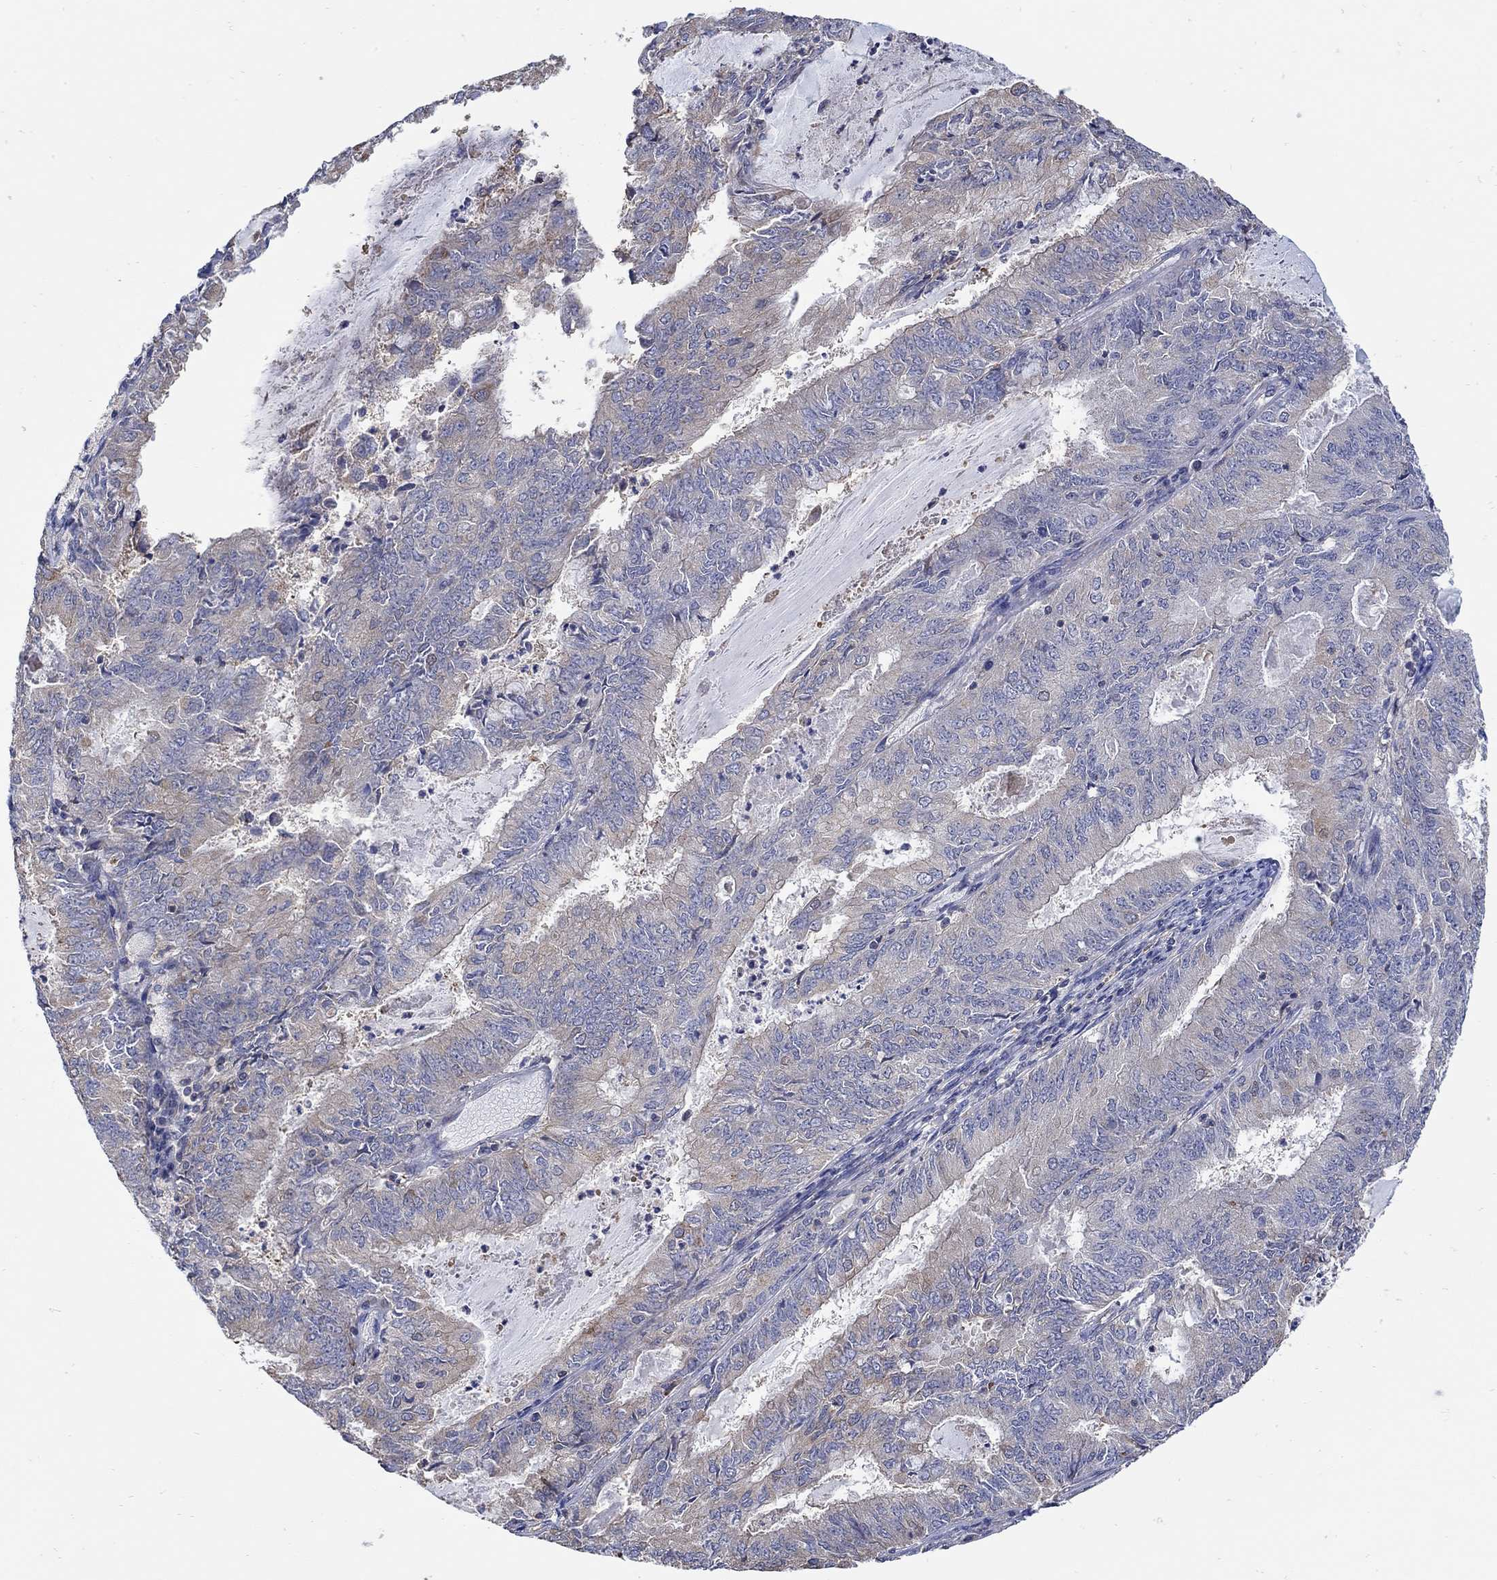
{"staining": {"intensity": "negative", "quantity": "none", "location": "none"}, "tissue": "endometrial cancer", "cell_type": "Tumor cells", "image_type": "cancer", "snomed": [{"axis": "morphology", "description": "Adenocarcinoma, NOS"}, {"axis": "topography", "description": "Endometrium"}], "caption": "Adenocarcinoma (endometrial) was stained to show a protein in brown. There is no significant positivity in tumor cells. The staining is performed using DAB (3,3'-diaminobenzidine) brown chromogen with nuclei counter-stained in using hematoxylin.", "gene": "TEKT3", "patient": {"sex": "female", "age": 57}}